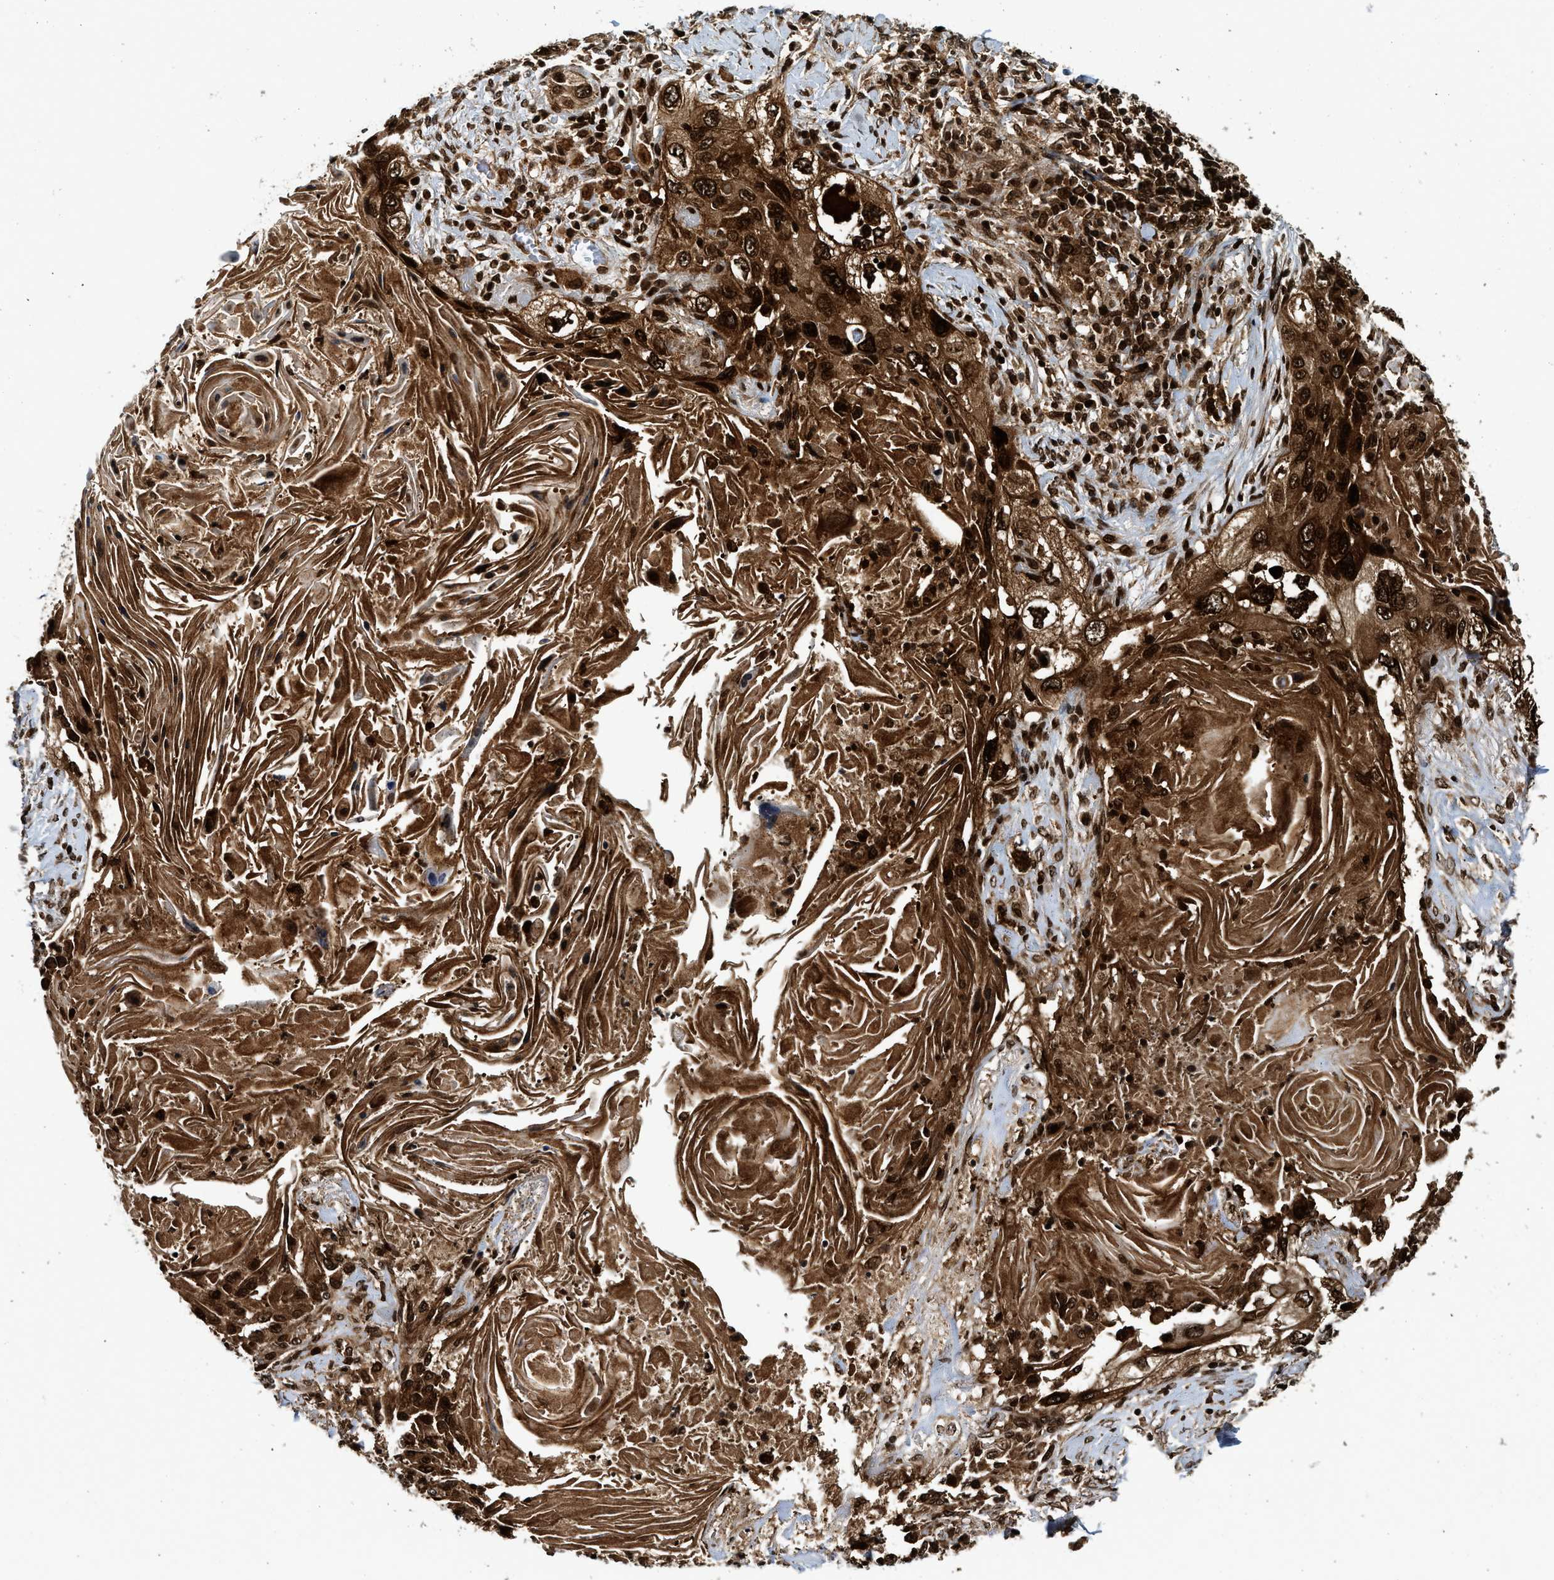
{"staining": {"intensity": "strong", "quantity": ">75%", "location": "cytoplasmic/membranous,nuclear"}, "tissue": "lung cancer", "cell_type": "Tumor cells", "image_type": "cancer", "snomed": [{"axis": "morphology", "description": "Squamous cell carcinoma, NOS"}, {"axis": "topography", "description": "Lung"}], "caption": "Protein staining of lung cancer (squamous cell carcinoma) tissue displays strong cytoplasmic/membranous and nuclear expression in about >75% of tumor cells.", "gene": "MDM2", "patient": {"sex": "female", "age": 67}}